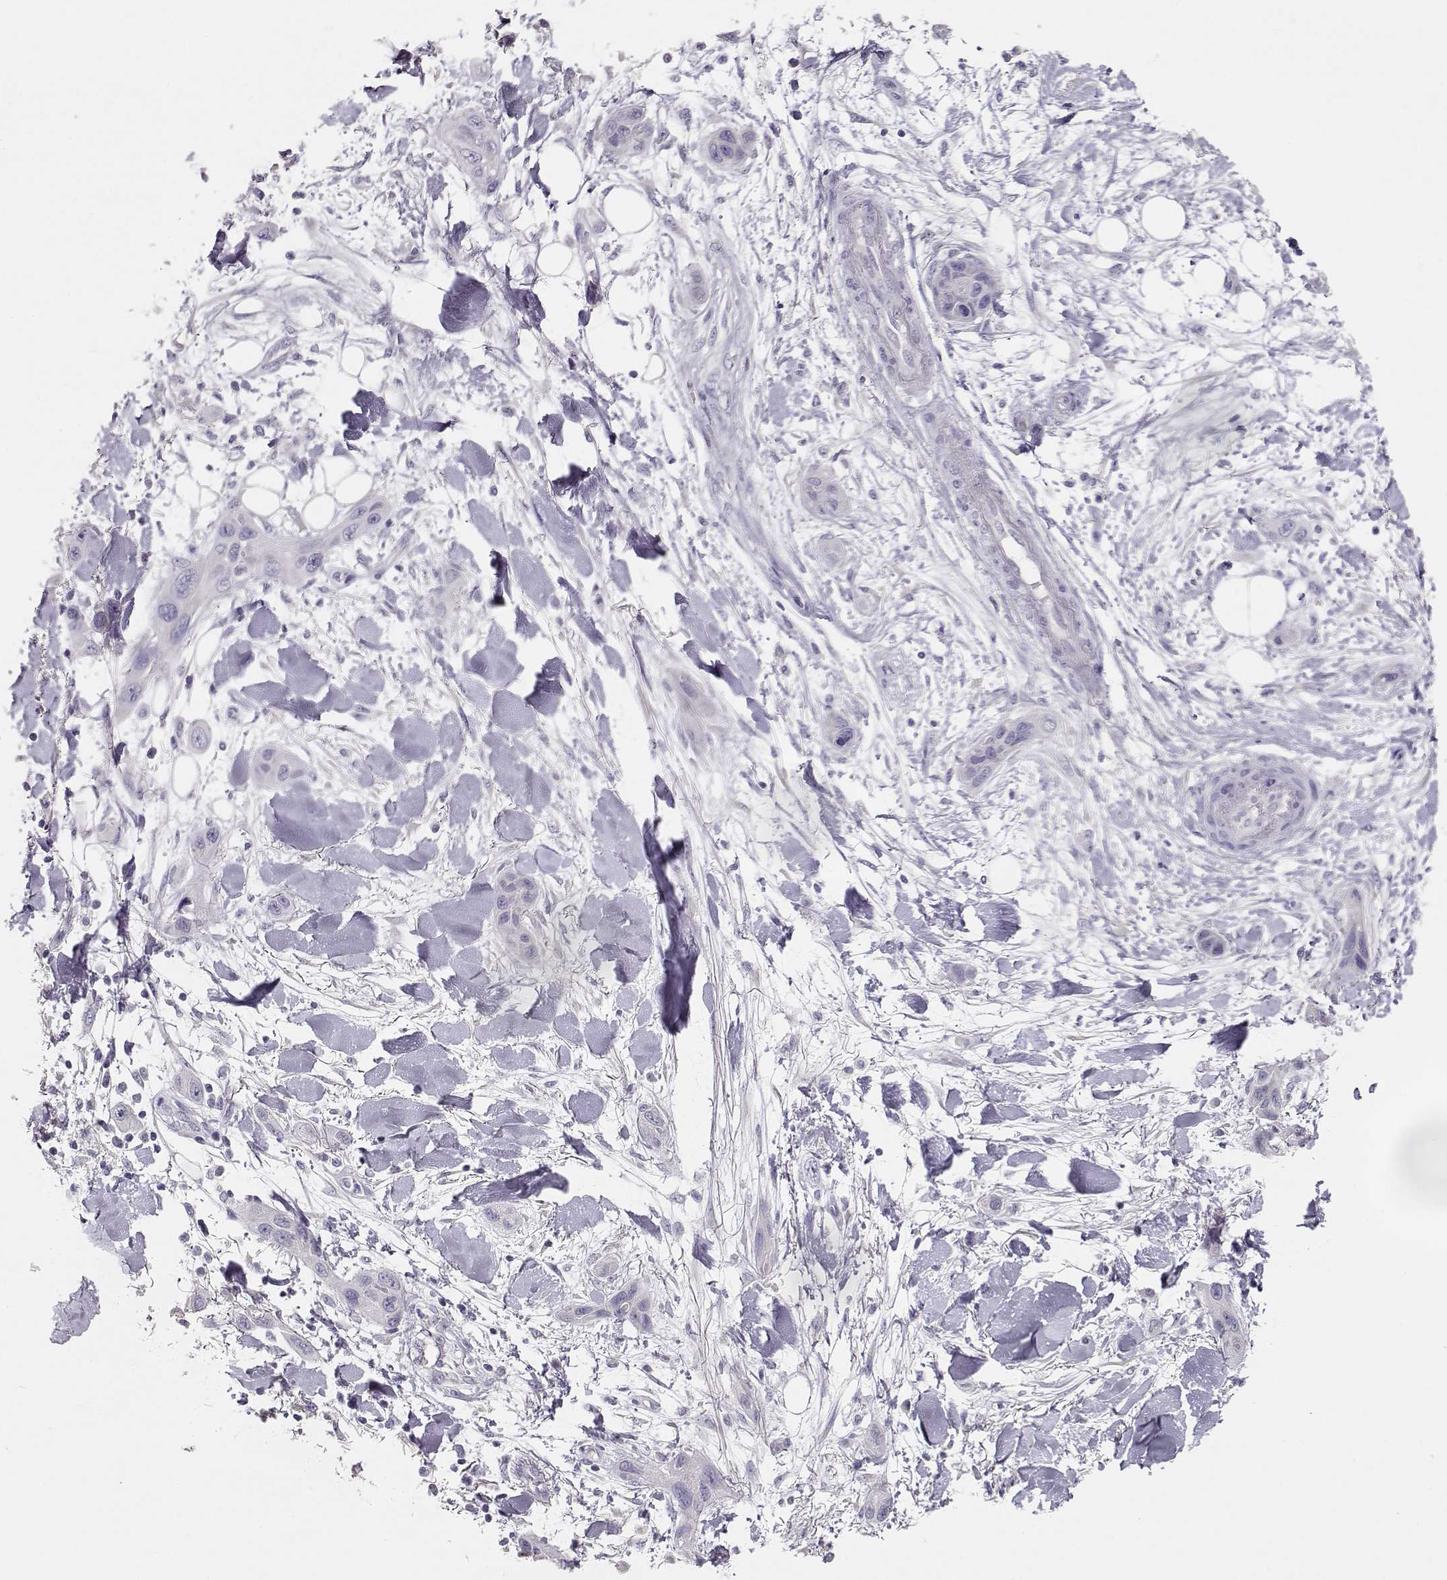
{"staining": {"intensity": "negative", "quantity": "none", "location": "none"}, "tissue": "skin cancer", "cell_type": "Tumor cells", "image_type": "cancer", "snomed": [{"axis": "morphology", "description": "Squamous cell carcinoma, NOS"}, {"axis": "topography", "description": "Skin"}], "caption": "A photomicrograph of human skin cancer is negative for staining in tumor cells. Nuclei are stained in blue.", "gene": "GLIPR1L2", "patient": {"sex": "male", "age": 79}}